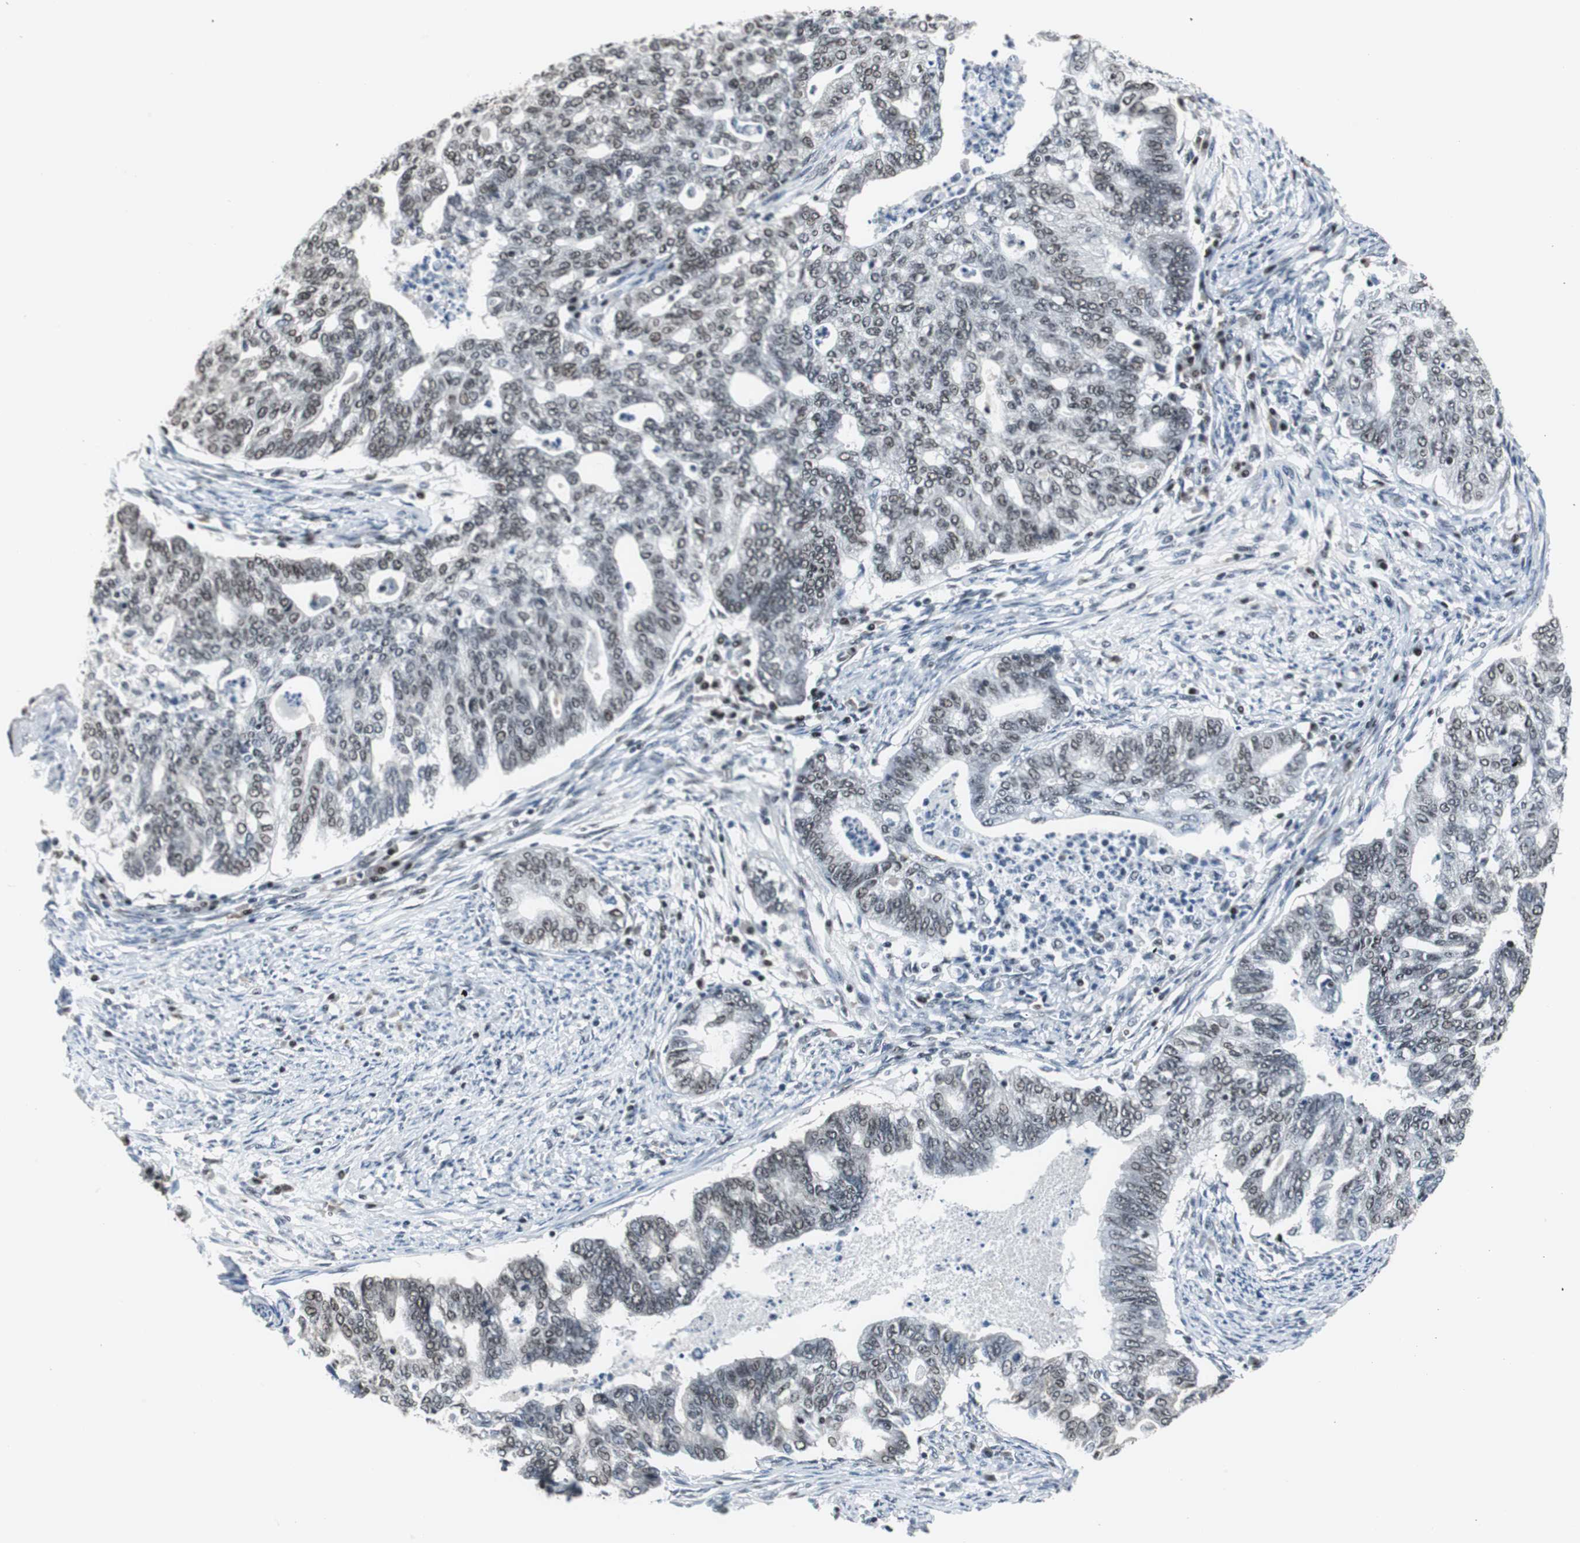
{"staining": {"intensity": "negative", "quantity": "none", "location": "none"}, "tissue": "endometrial cancer", "cell_type": "Tumor cells", "image_type": "cancer", "snomed": [{"axis": "morphology", "description": "Adenocarcinoma, NOS"}, {"axis": "topography", "description": "Endometrium"}], "caption": "An immunohistochemistry (IHC) image of adenocarcinoma (endometrial) is shown. There is no staining in tumor cells of adenocarcinoma (endometrial).", "gene": "RAD9A", "patient": {"sex": "female", "age": 79}}